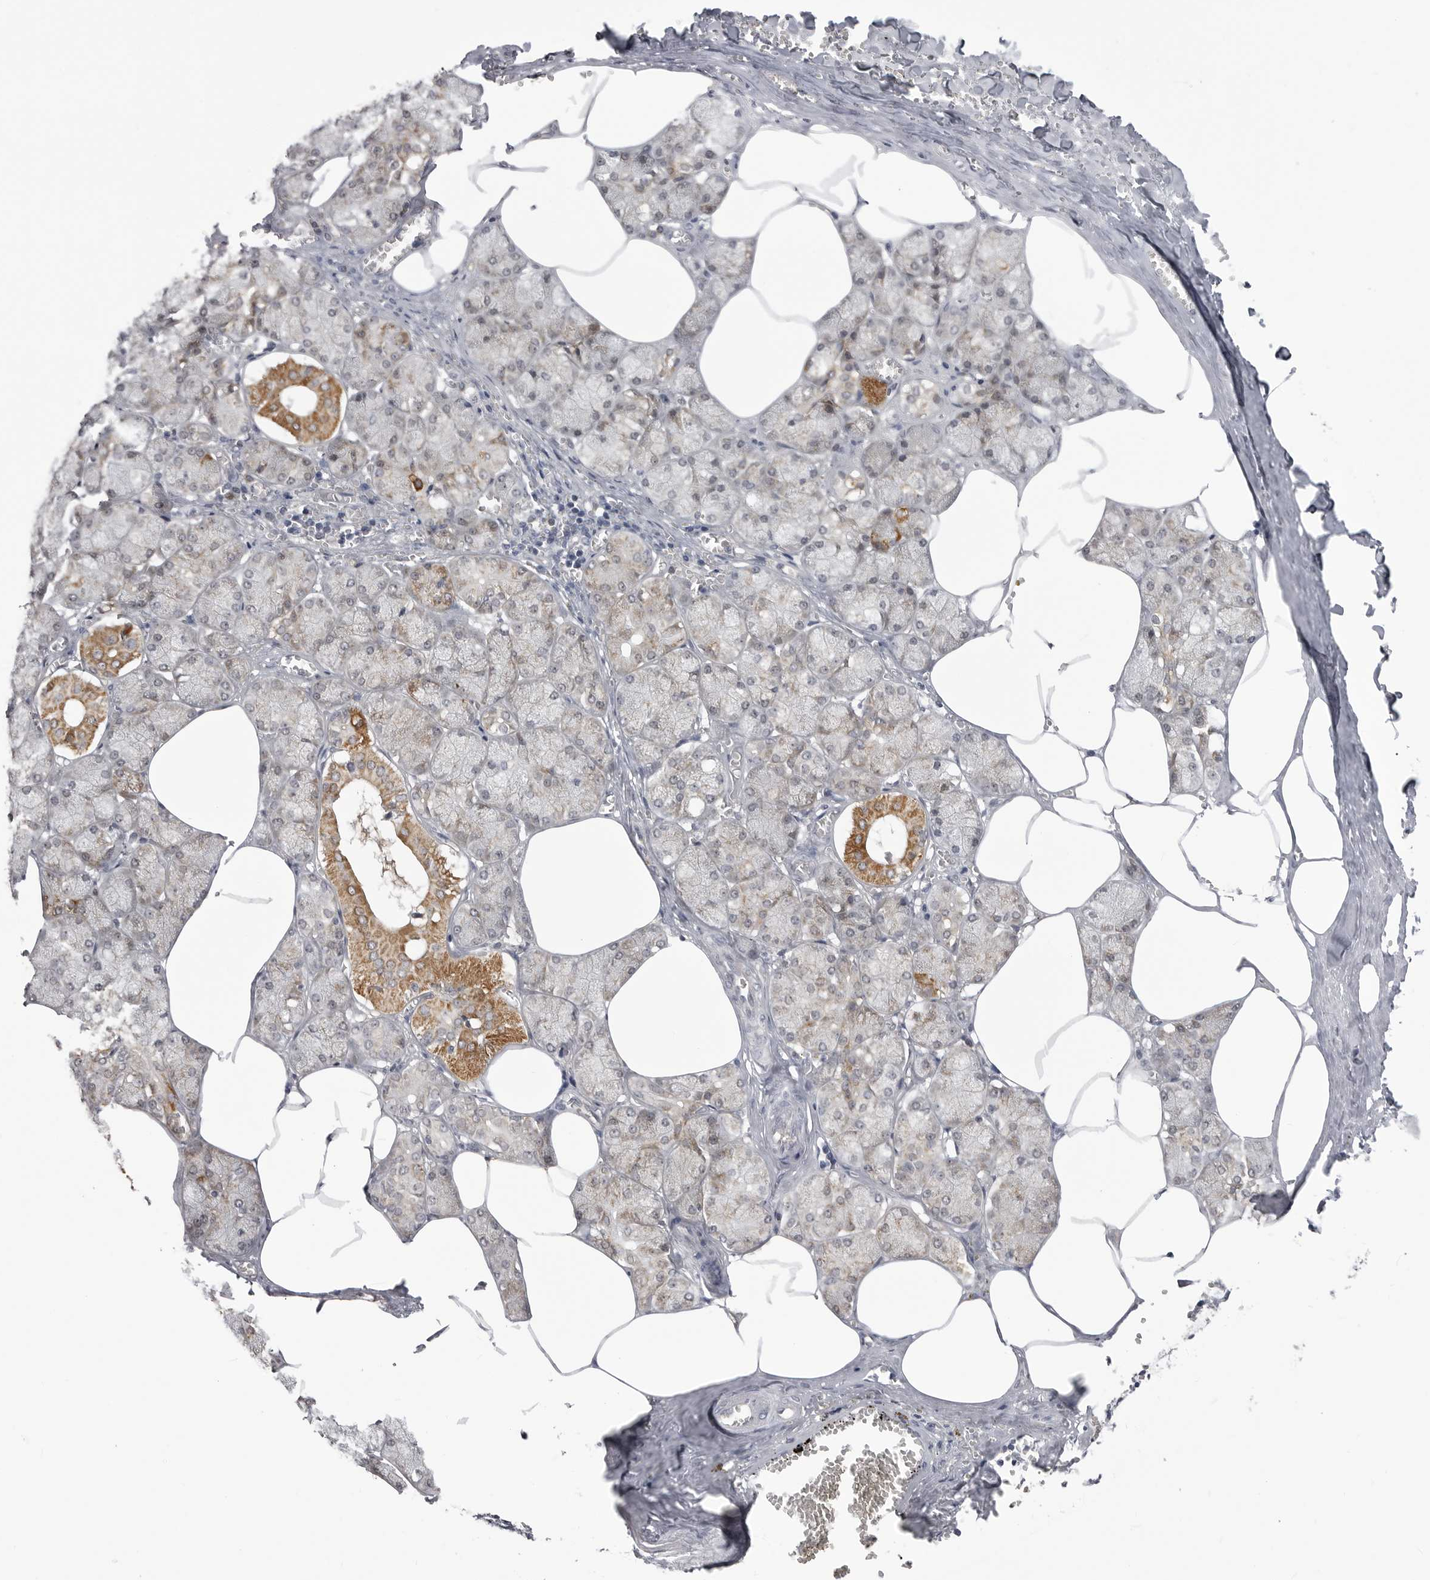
{"staining": {"intensity": "moderate", "quantity": "<25%", "location": "cytoplasmic/membranous"}, "tissue": "salivary gland", "cell_type": "Glandular cells", "image_type": "normal", "snomed": [{"axis": "morphology", "description": "Normal tissue, NOS"}, {"axis": "topography", "description": "Salivary gland"}], "caption": "High-magnification brightfield microscopy of benign salivary gland stained with DAB (brown) and counterstained with hematoxylin (blue). glandular cells exhibit moderate cytoplasmic/membranous positivity is seen in about<25% of cells.", "gene": "FH", "patient": {"sex": "male", "age": 62}}